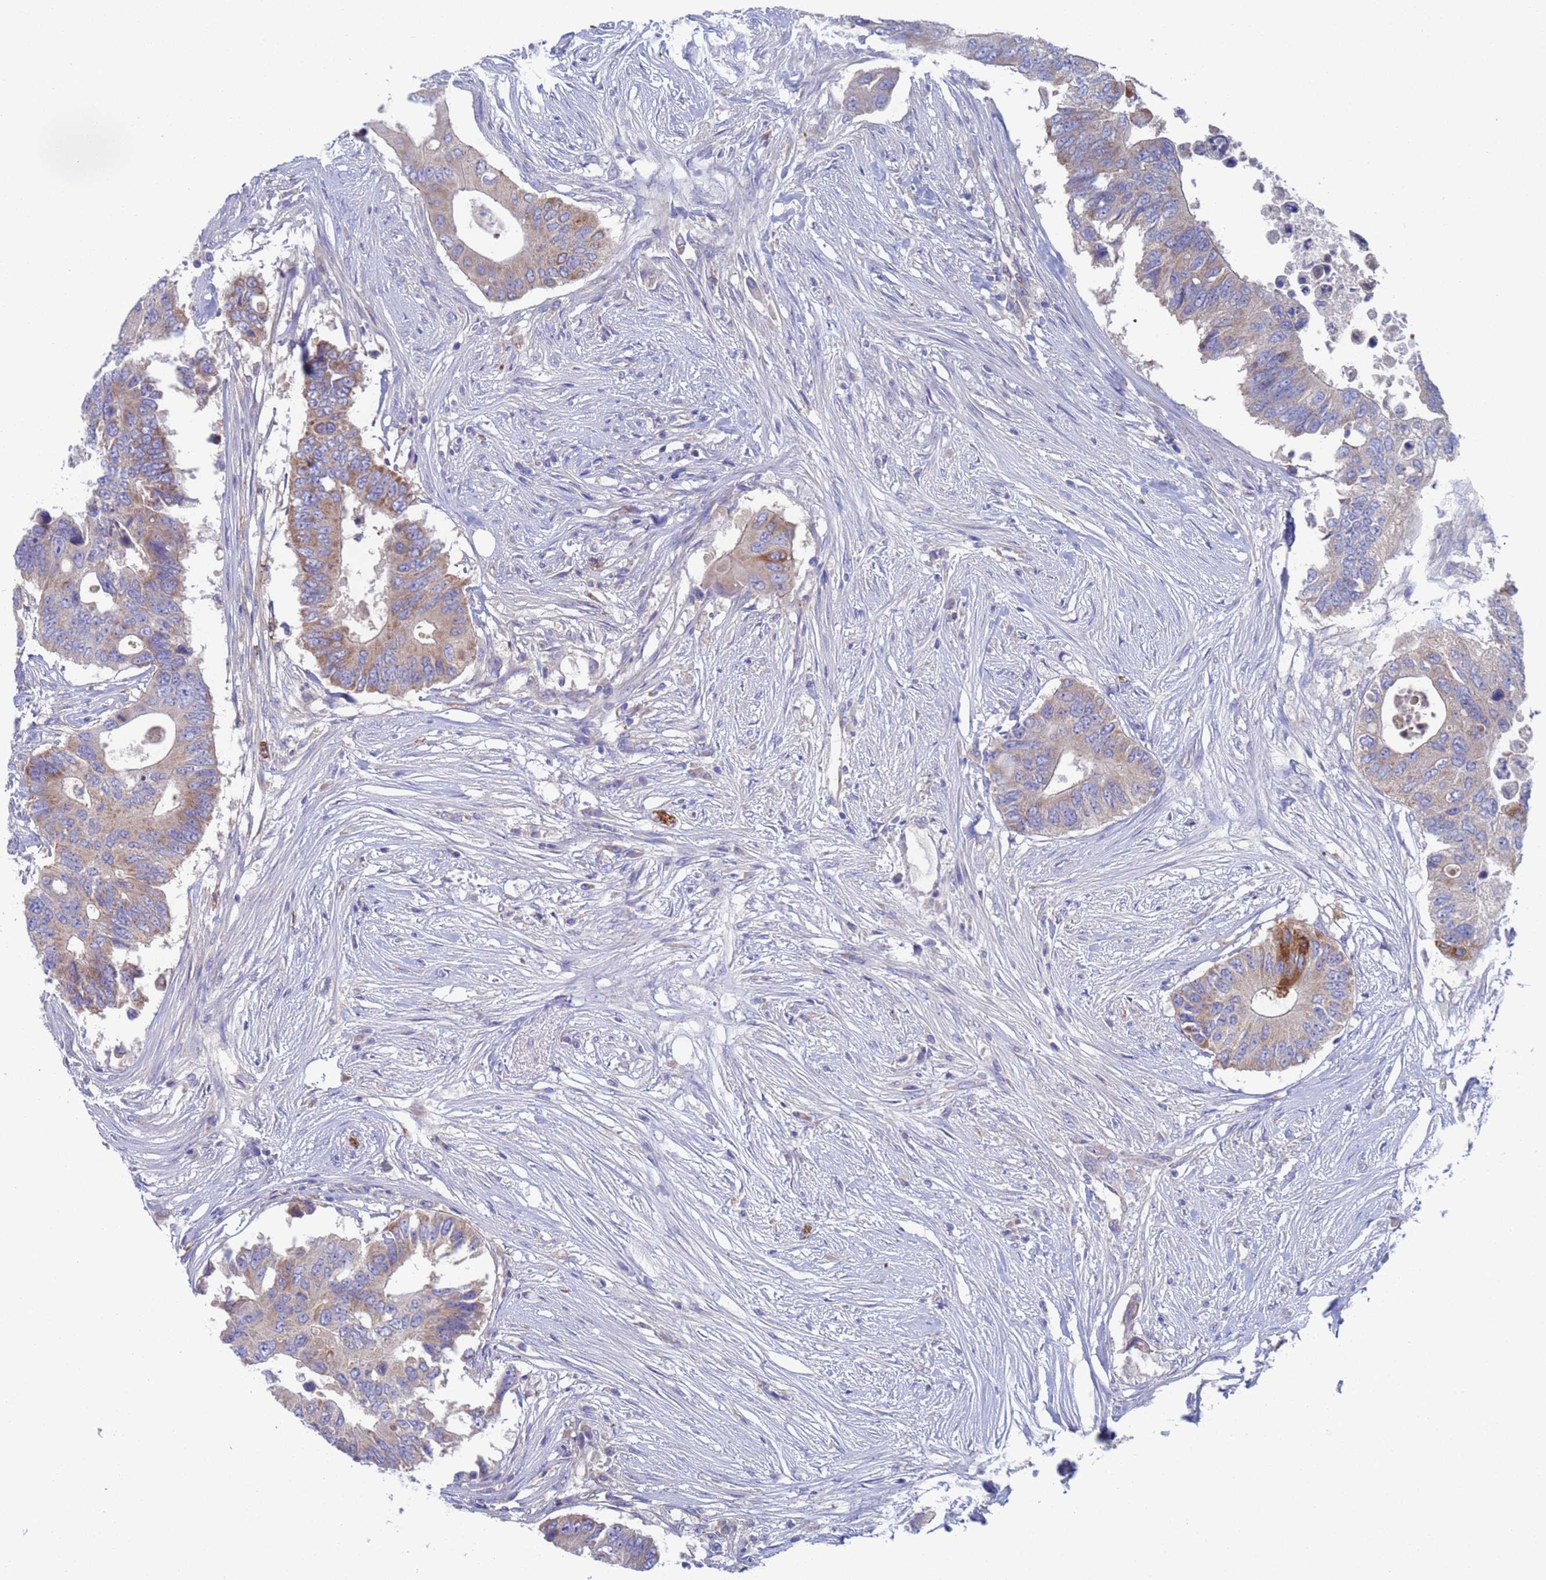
{"staining": {"intensity": "weak", "quantity": "25%-75%", "location": "cytoplasmic/membranous"}, "tissue": "colorectal cancer", "cell_type": "Tumor cells", "image_type": "cancer", "snomed": [{"axis": "morphology", "description": "Adenocarcinoma, NOS"}, {"axis": "topography", "description": "Colon"}], "caption": "Adenocarcinoma (colorectal) was stained to show a protein in brown. There is low levels of weak cytoplasmic/membranous staining in approximately 25%-75% of tumor cells. (IHC, brightfield microscopy, high magnification).", "gene": "PET117", "patient": {"sex": "male", "age": 71}}